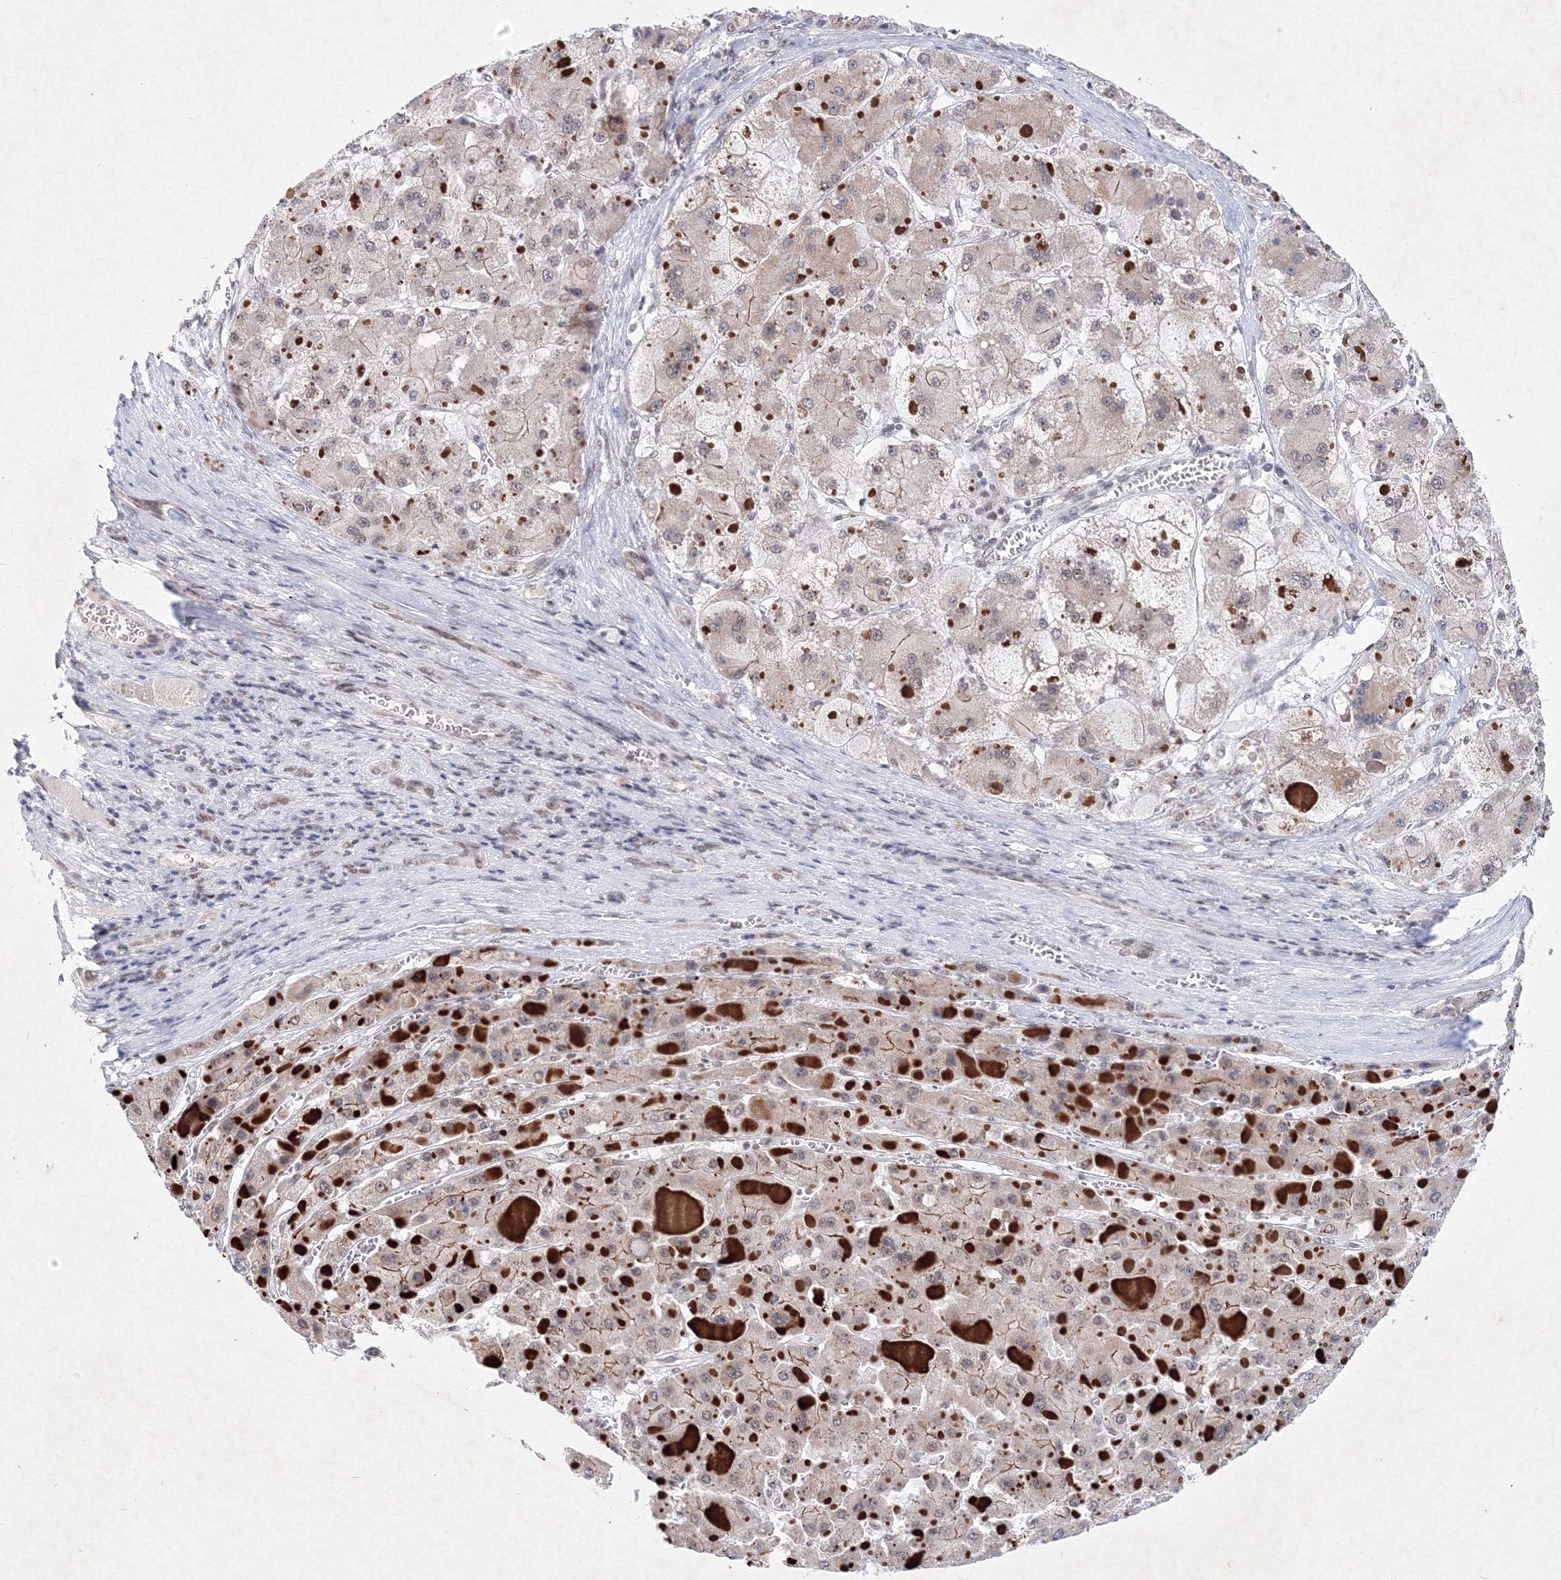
{"staining": {"intensity": "negative", "quantity": "none", "location": "none"}, "tissue": "liver cancer", "cell_type": "Tumor cells", "image_type": "cancer", "snomed": [{"axis": "morphology", "description": "Carcinoma, Hepatocellular, NOS"}, {"axis": "topography", "description": "Liver"}], "caption": "Protein analysis of liver hepatocellular carcinoma exhibits no significant staining in tumor cells.", "gene": "SF3B6", "patient": {"sex": "female", "age": 73}}